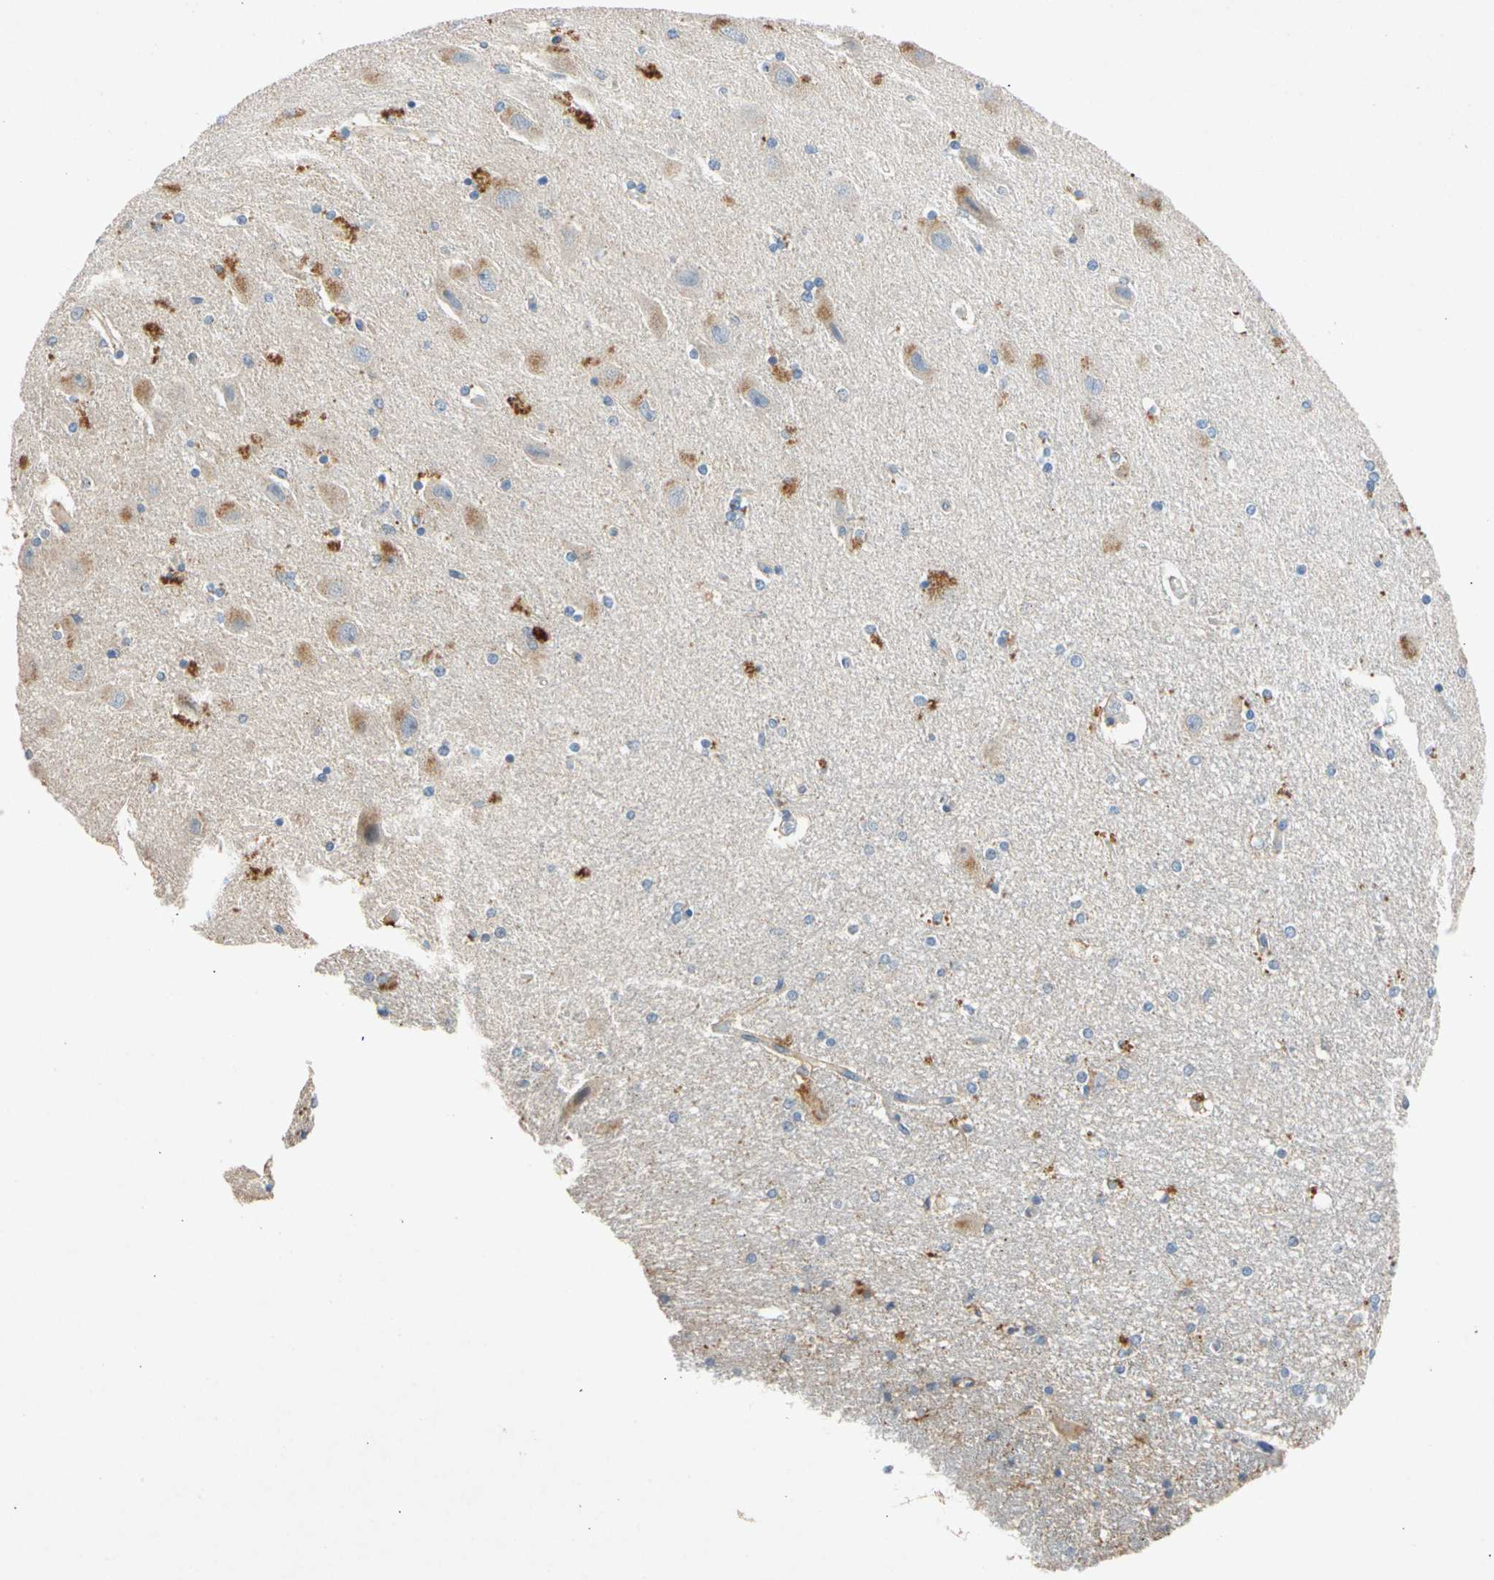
{"staining": {"intensity": "strong", "quantity": "<25%", "location": "cytoplasmic/membranous"}, "tissue": "hippocampus", "cell_type": "Glial cells", "image_type": "normal", "snomed": [{"axis": "morphology", "description": "Normal tissue, NOS"}, {"axis": "topography", "description": "Hippocampus"}], "caption": "This is an image of immunohistochemistry staining of normal hippocampus, which shows strong positivity in the cytoplasmic/membranous of glial cells.", "gene": "GASK1B", "patient": {"sex": "female", "age": 54}}